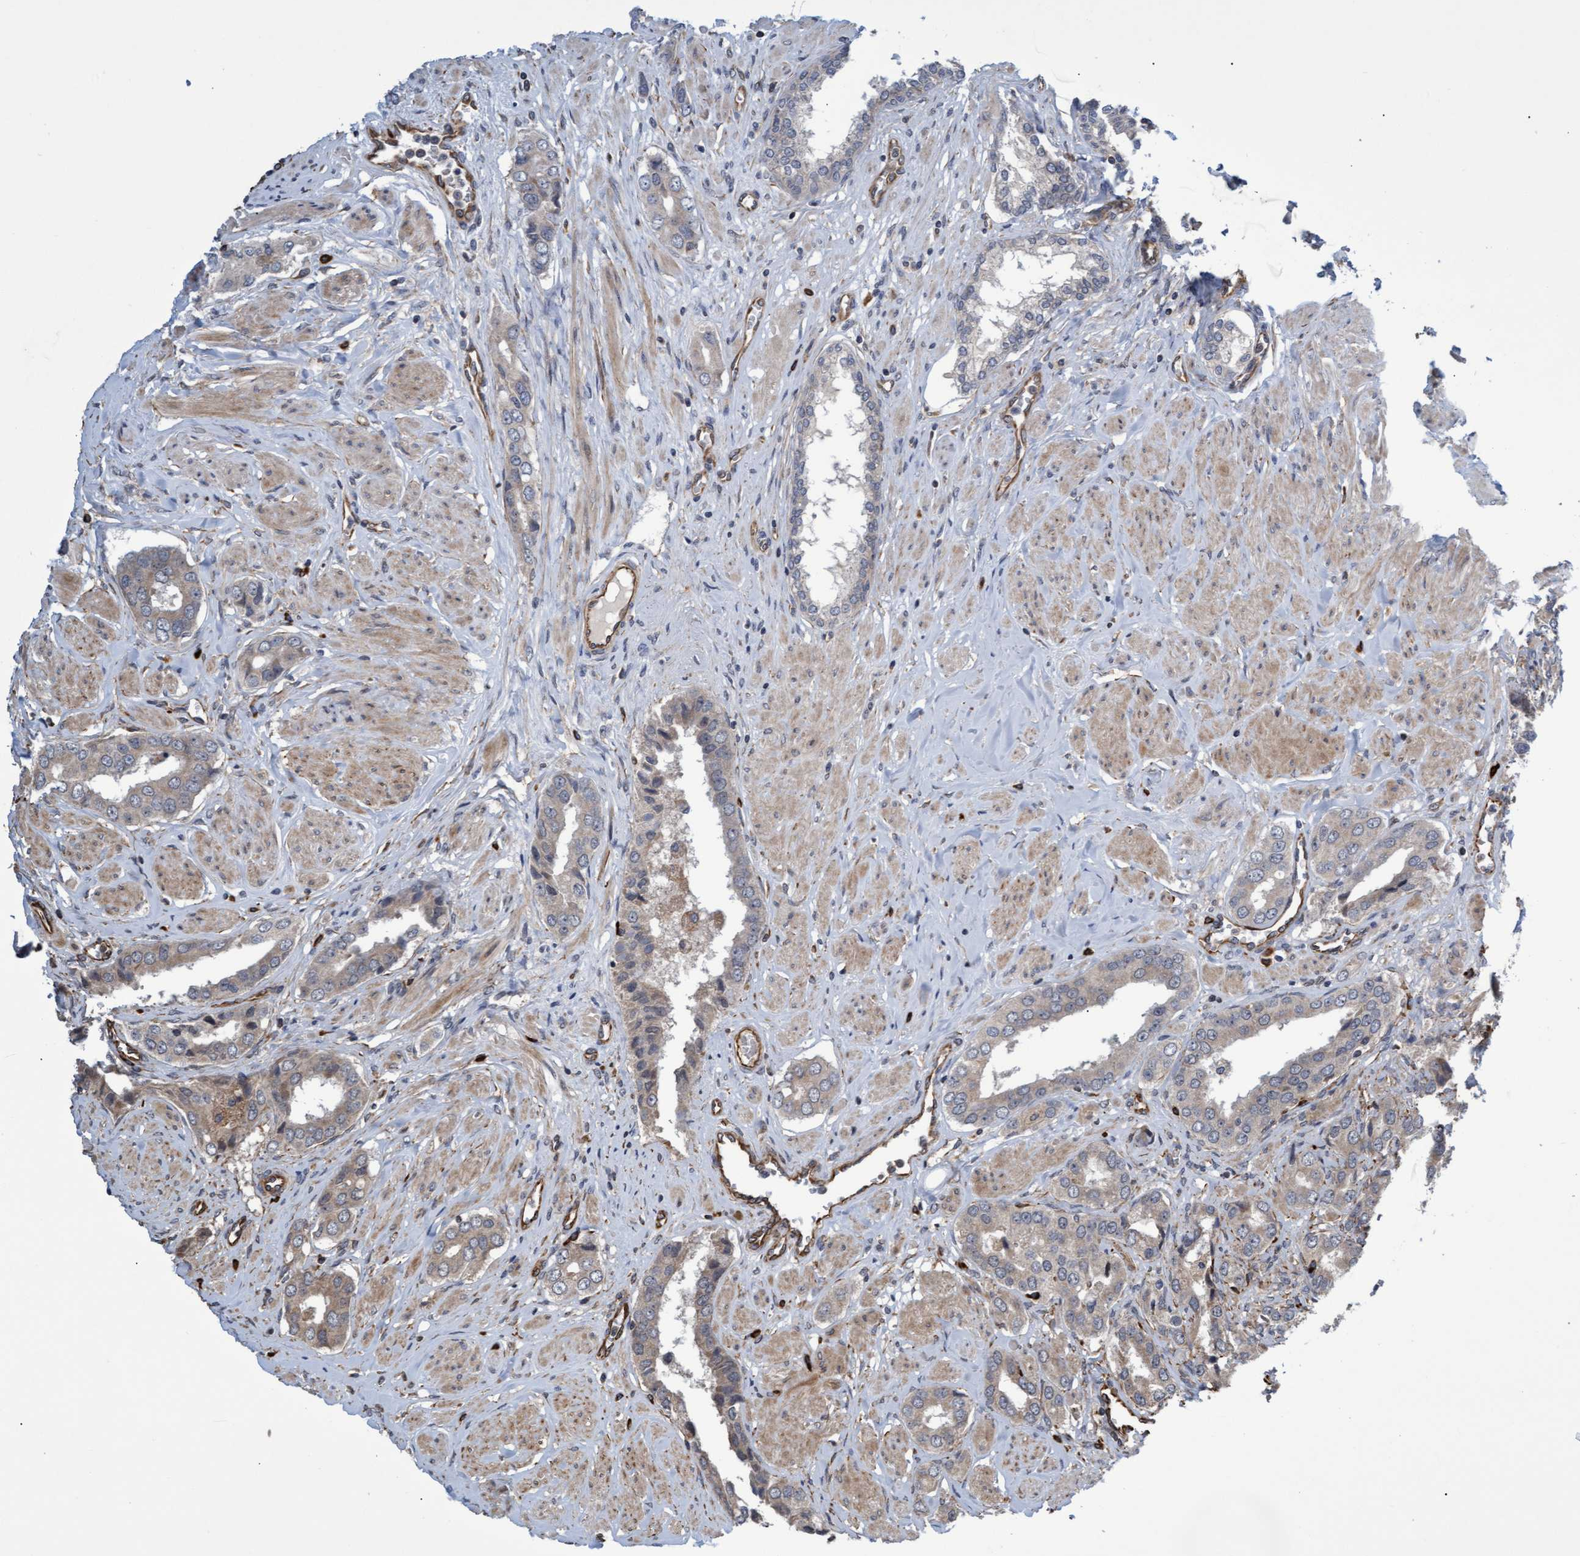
{"staining": {"intensity": "weak", "quantity": "<25%", "location": "cytoplasmic/membranous"}, "tissue": "prostate cancer", "cell_type": "Tumor cells", "image_type": "cancer", "snomed": [{"axis": "morphology", "description": "Adenocarcinoma, High grade"}, {"axis": "topography", "description": "Prostate"}], "caption": "Immunohistochemistry of human high-grade adenocarcinoma (prostate) demonstrates no staining in tumor cells.", "gene": "TNFRSF10B", "patient": {"sex": "male", "age": 52}}